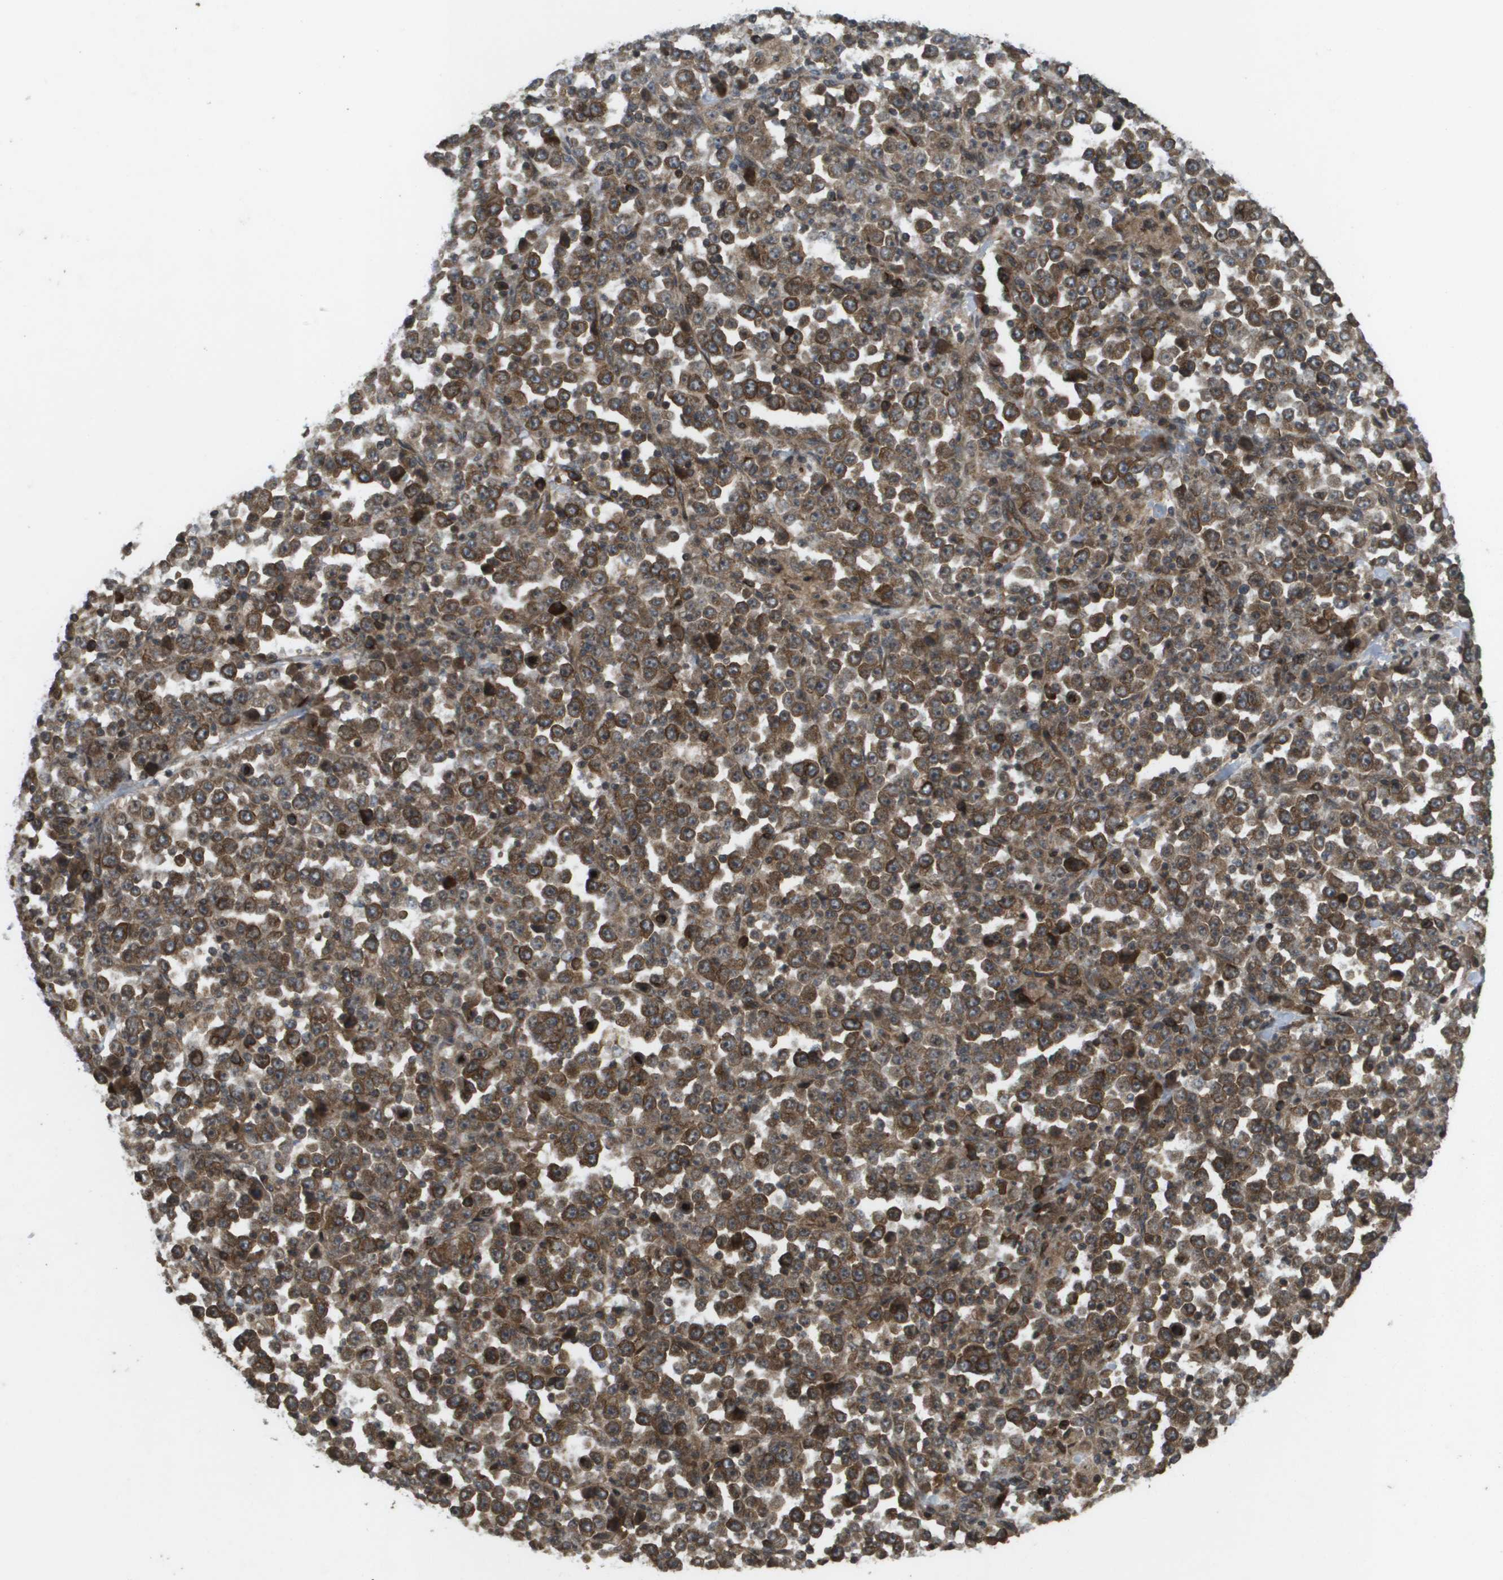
{"staining": {"intensity": "strong", "quantity": ">75%", "location": "cytoplasmic/membranous,nuclear"}, "tissue": "stomach cancer", "cell_type": "Tumor cells", "image_type": "cancer", "snomed": [{"axis": "morphology", "description": "Normal tissue, NOS"}, {"axis": "morphology", "description": "Adenocarcinoma, NOS"}, {"axis": "topography", "description": "Stomach, upper"}, {"axis": "topography", "description": "Stomach"}], "caption": "Adenocarcinoma (stomach) stained with DAB immunohistochemistry displays high levels of strong cytoplasmic/membranous and nuclear staining in approximately >75% of tumor cells.", "gene": "KIF11", "patient": {"sex": "male", "age": 59}}